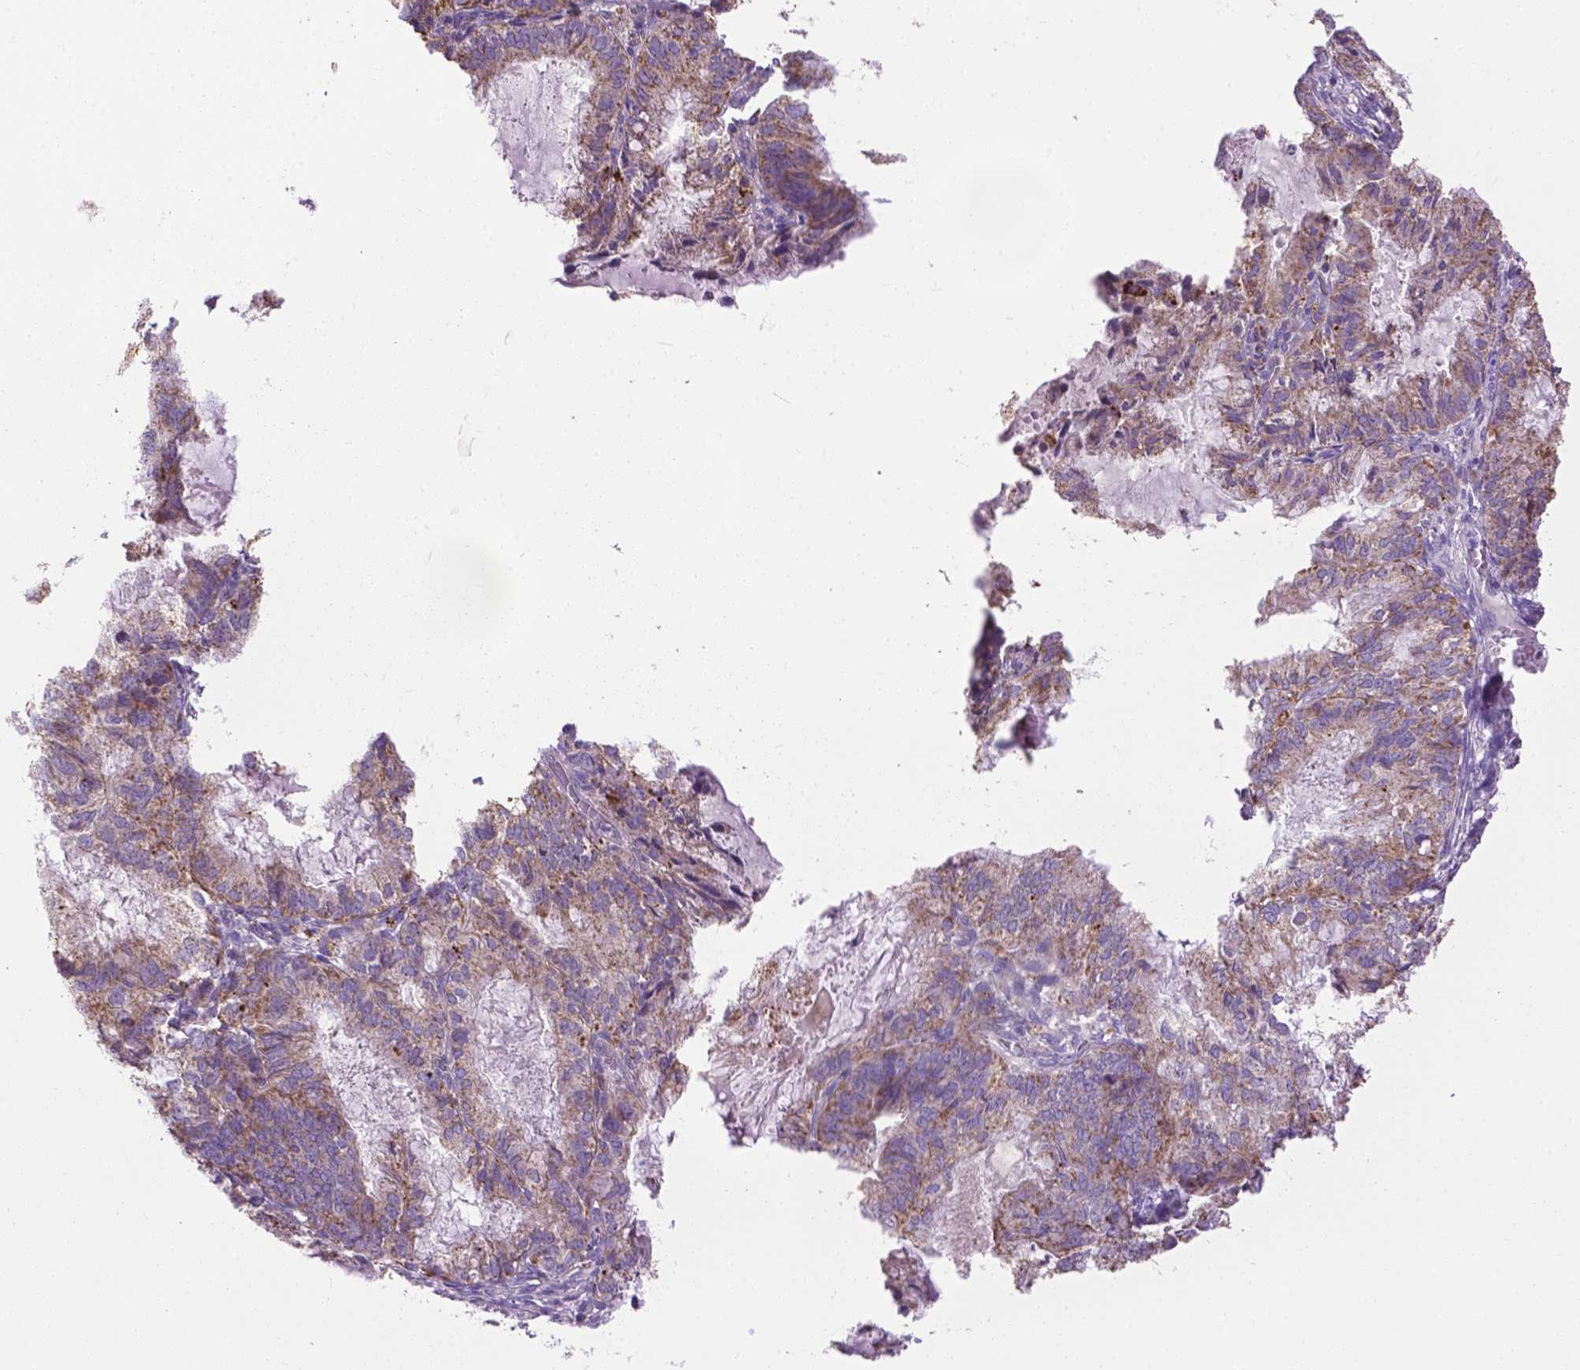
{"staining": {"intensity": "moderate", "quantity": ">75%", "location": "cytoplasmic/membranous"}, "tissue": "endometrial cancer", "cell_type": "Tumor cells", "image_type": "cancer", "snomed": [{"axis": "morphology", "description": "Adenocarcinoma, NOS"}, {"axis": "topography", "description": "Endometrium"}], "caption": "Immunohistochemical staining of human endometrial cancer (adenocarcinoma) displays moderate cytoplasmic/membranous protein expression in about >75% of tumor cells.", "gene": "VDAC1", "patient": {"sex": "female", "age": 86}}